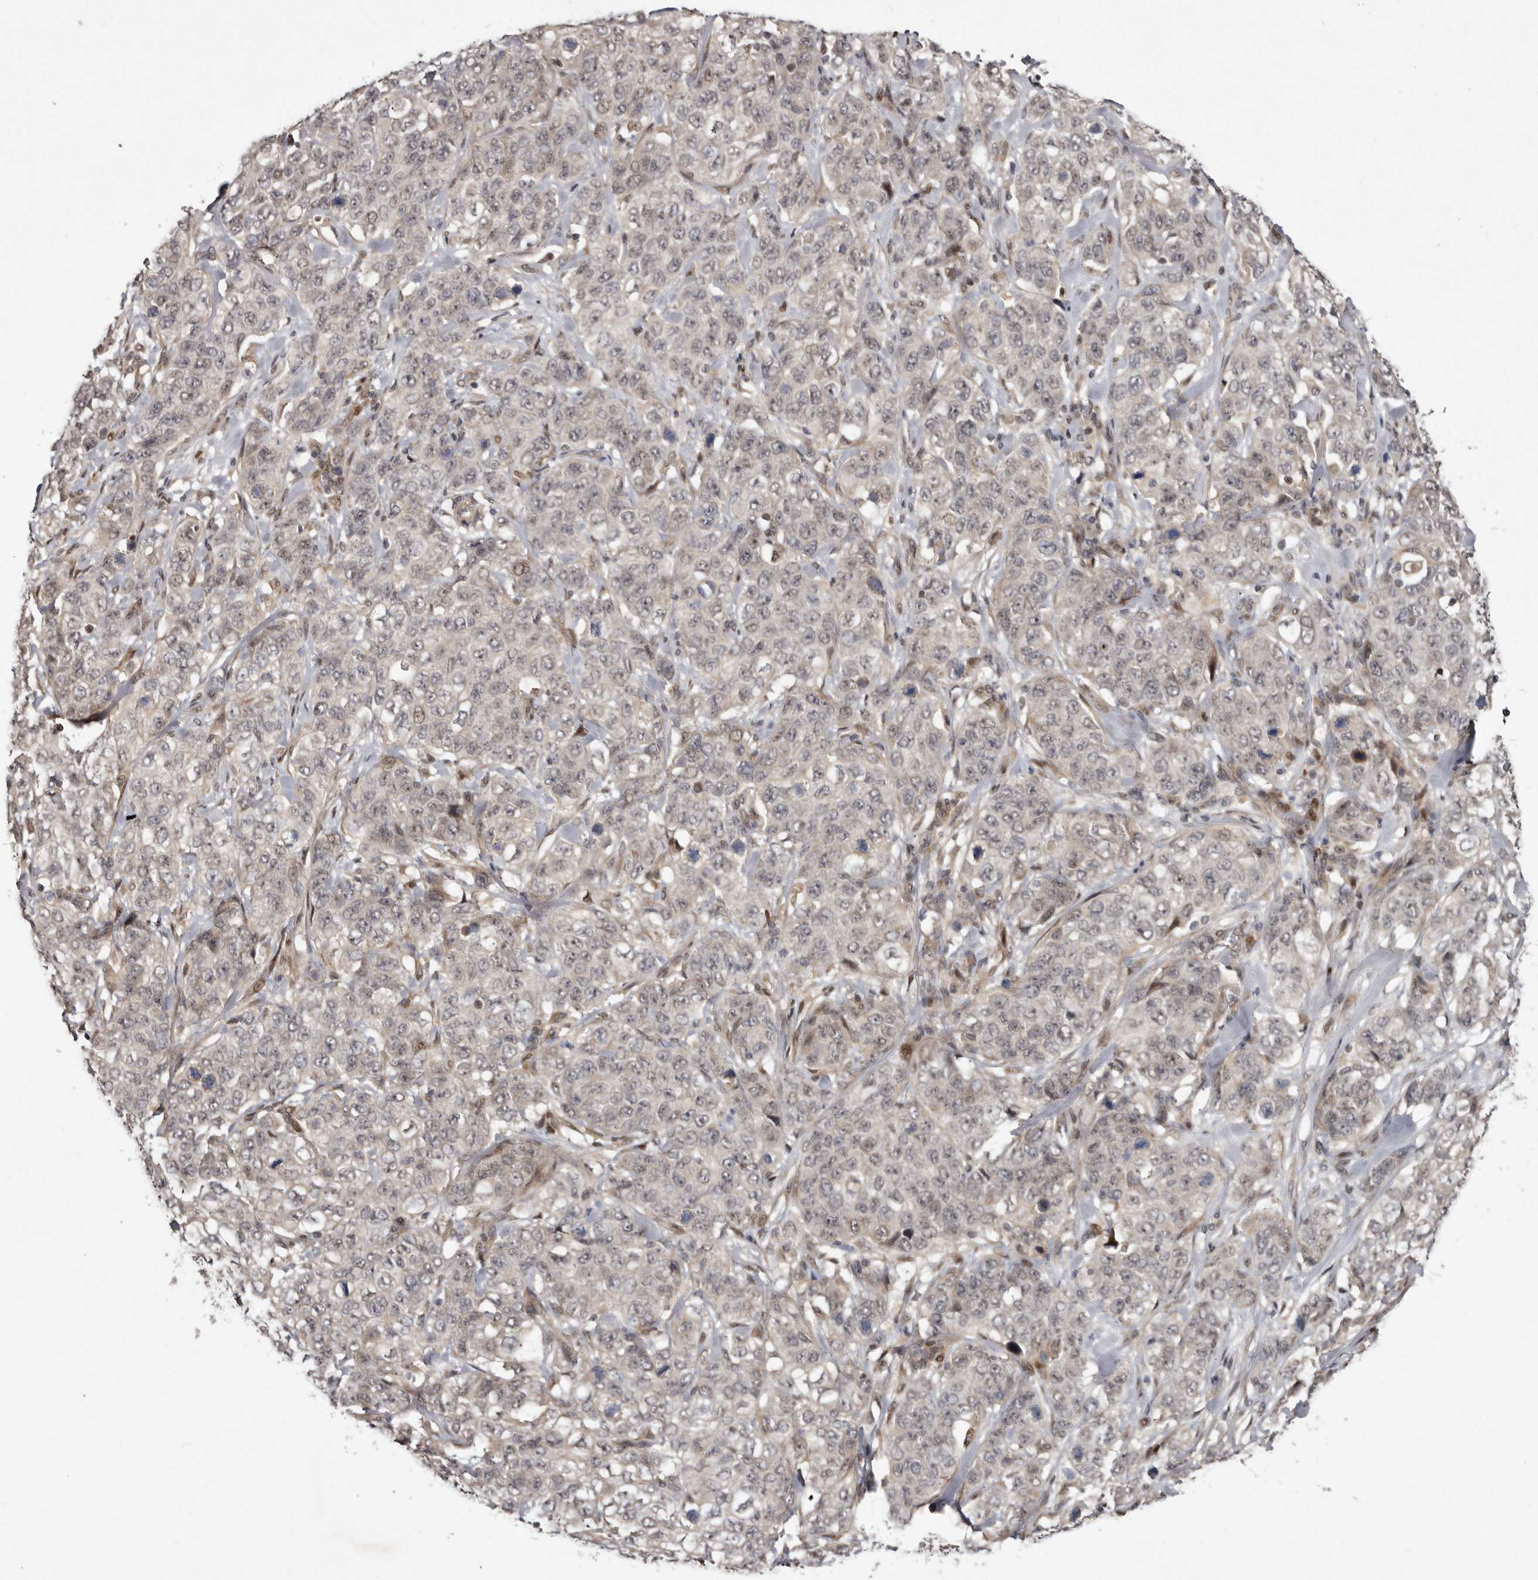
{"staining": {"intensity": "weak", "quantity": "25%-75%", "location": "cytoplasmic/membranous"}, "tissue": "stomach cancer", "cell_type": "Tumor cells", "image_type": "cancer", "snomed": [{"axis": "morphology", "description": "Adenocarcinoma, NOS"}, {"axis": "topography", "description": "Stomach"}], "caption": "Adenocarcinoma (stomach) was stained to show a protein in brown. There is low levels of weak cytoplasmic/membranous staining in about 25%-75% of tumor cells.", "gene": "ABL1", "patient": {"sex": "male", "age": 48}}